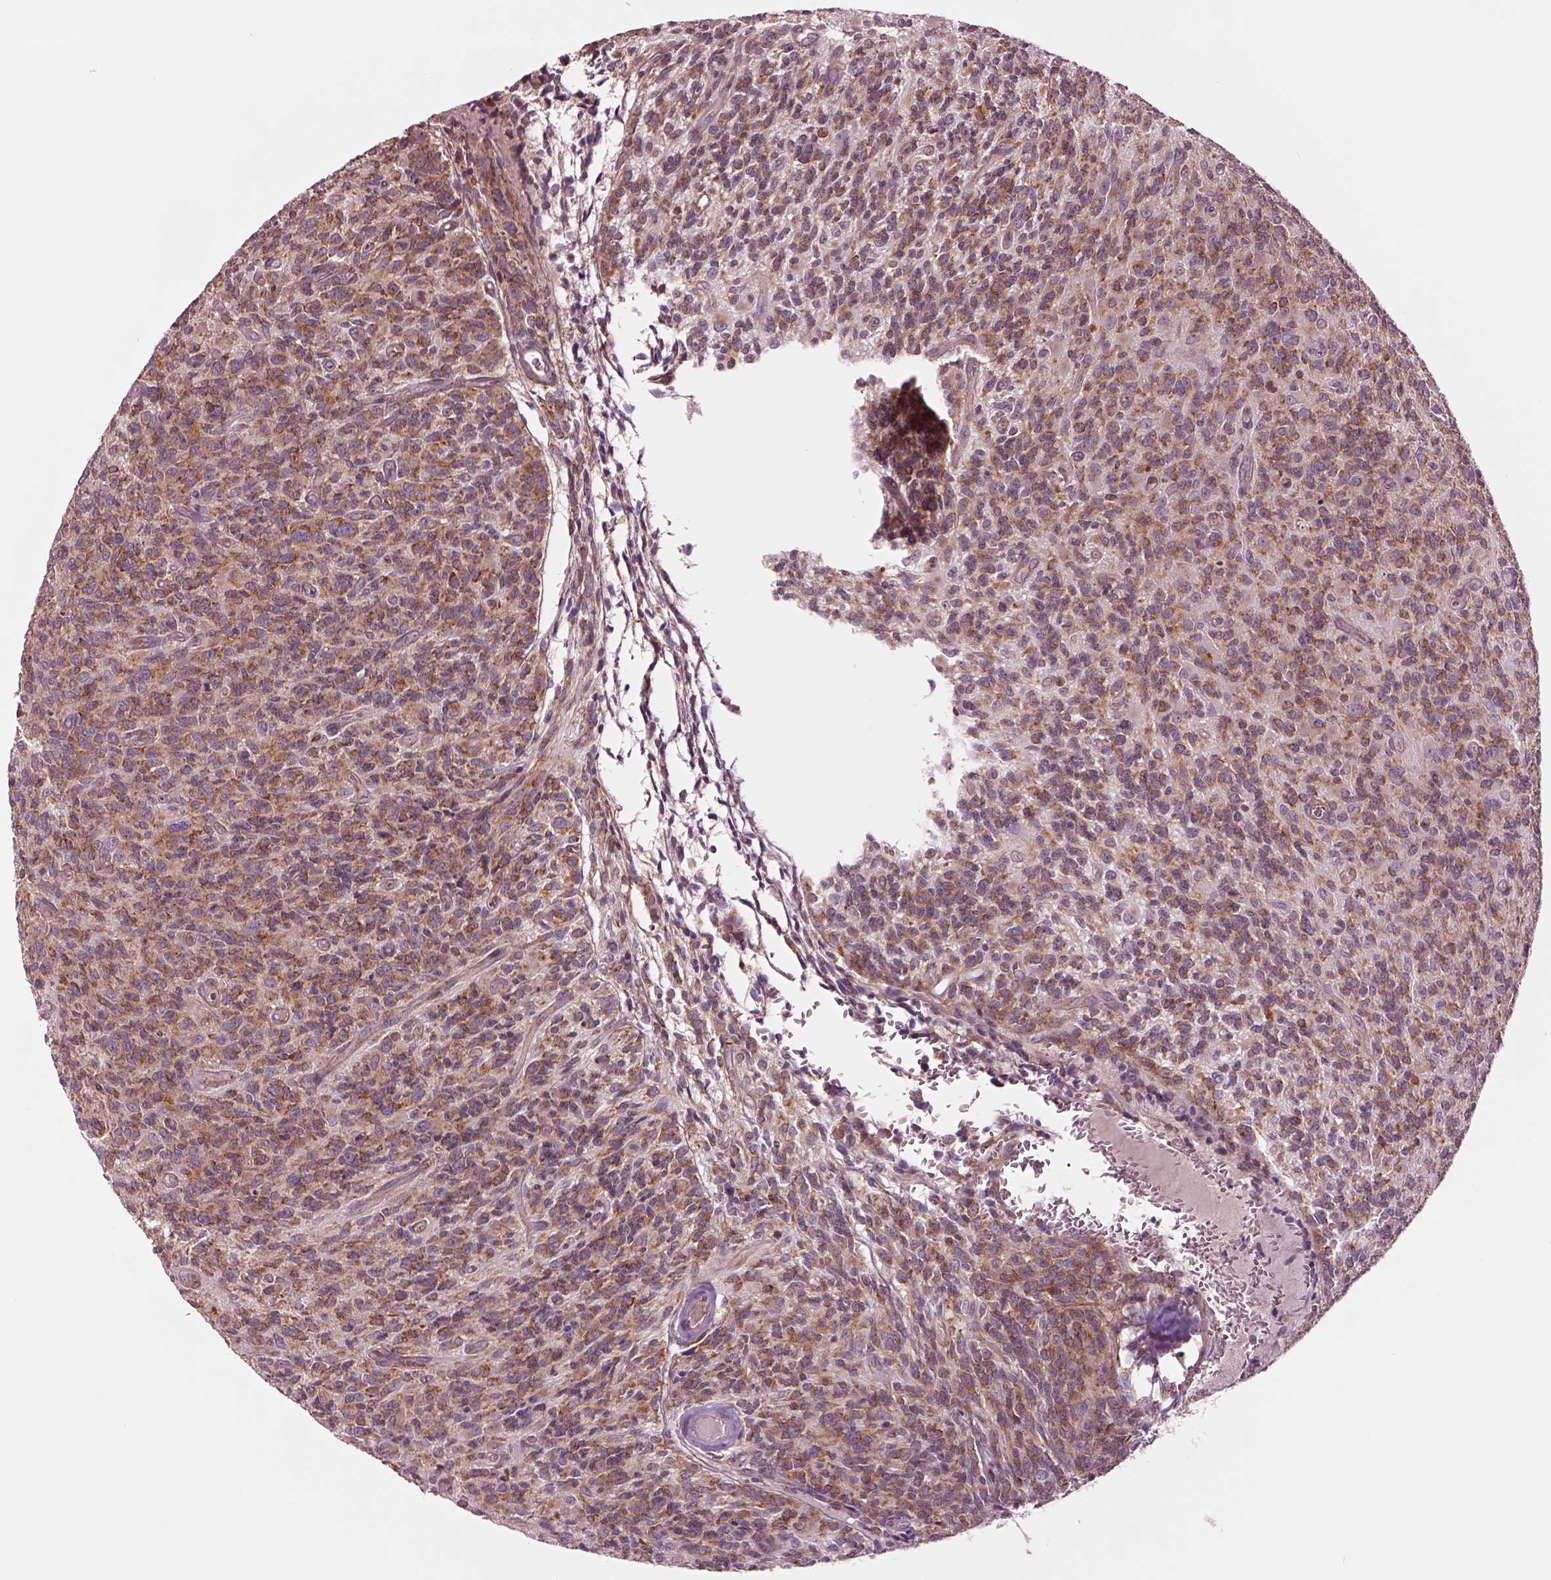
{"staining": {"intensity": "strong", "quantity": ">75%", "location": "cytoplasmic/membranous"}, "tissue": "glioma", "cell_type": "Tumor cells", "image_type": "cancer", "snomed": [{"axis": "morphology", "description": "Glioma, malignant, High grade"}, {"axis": "topography", "description": "Brain"}], "caption": "DAB immunohistochemical staining of glioma reveals strong cytoplasmic/membranous protein expression in about >75% of tumor cells.", "gene": "SEC23A", "patient": {"sex": "male", "age": 76}}